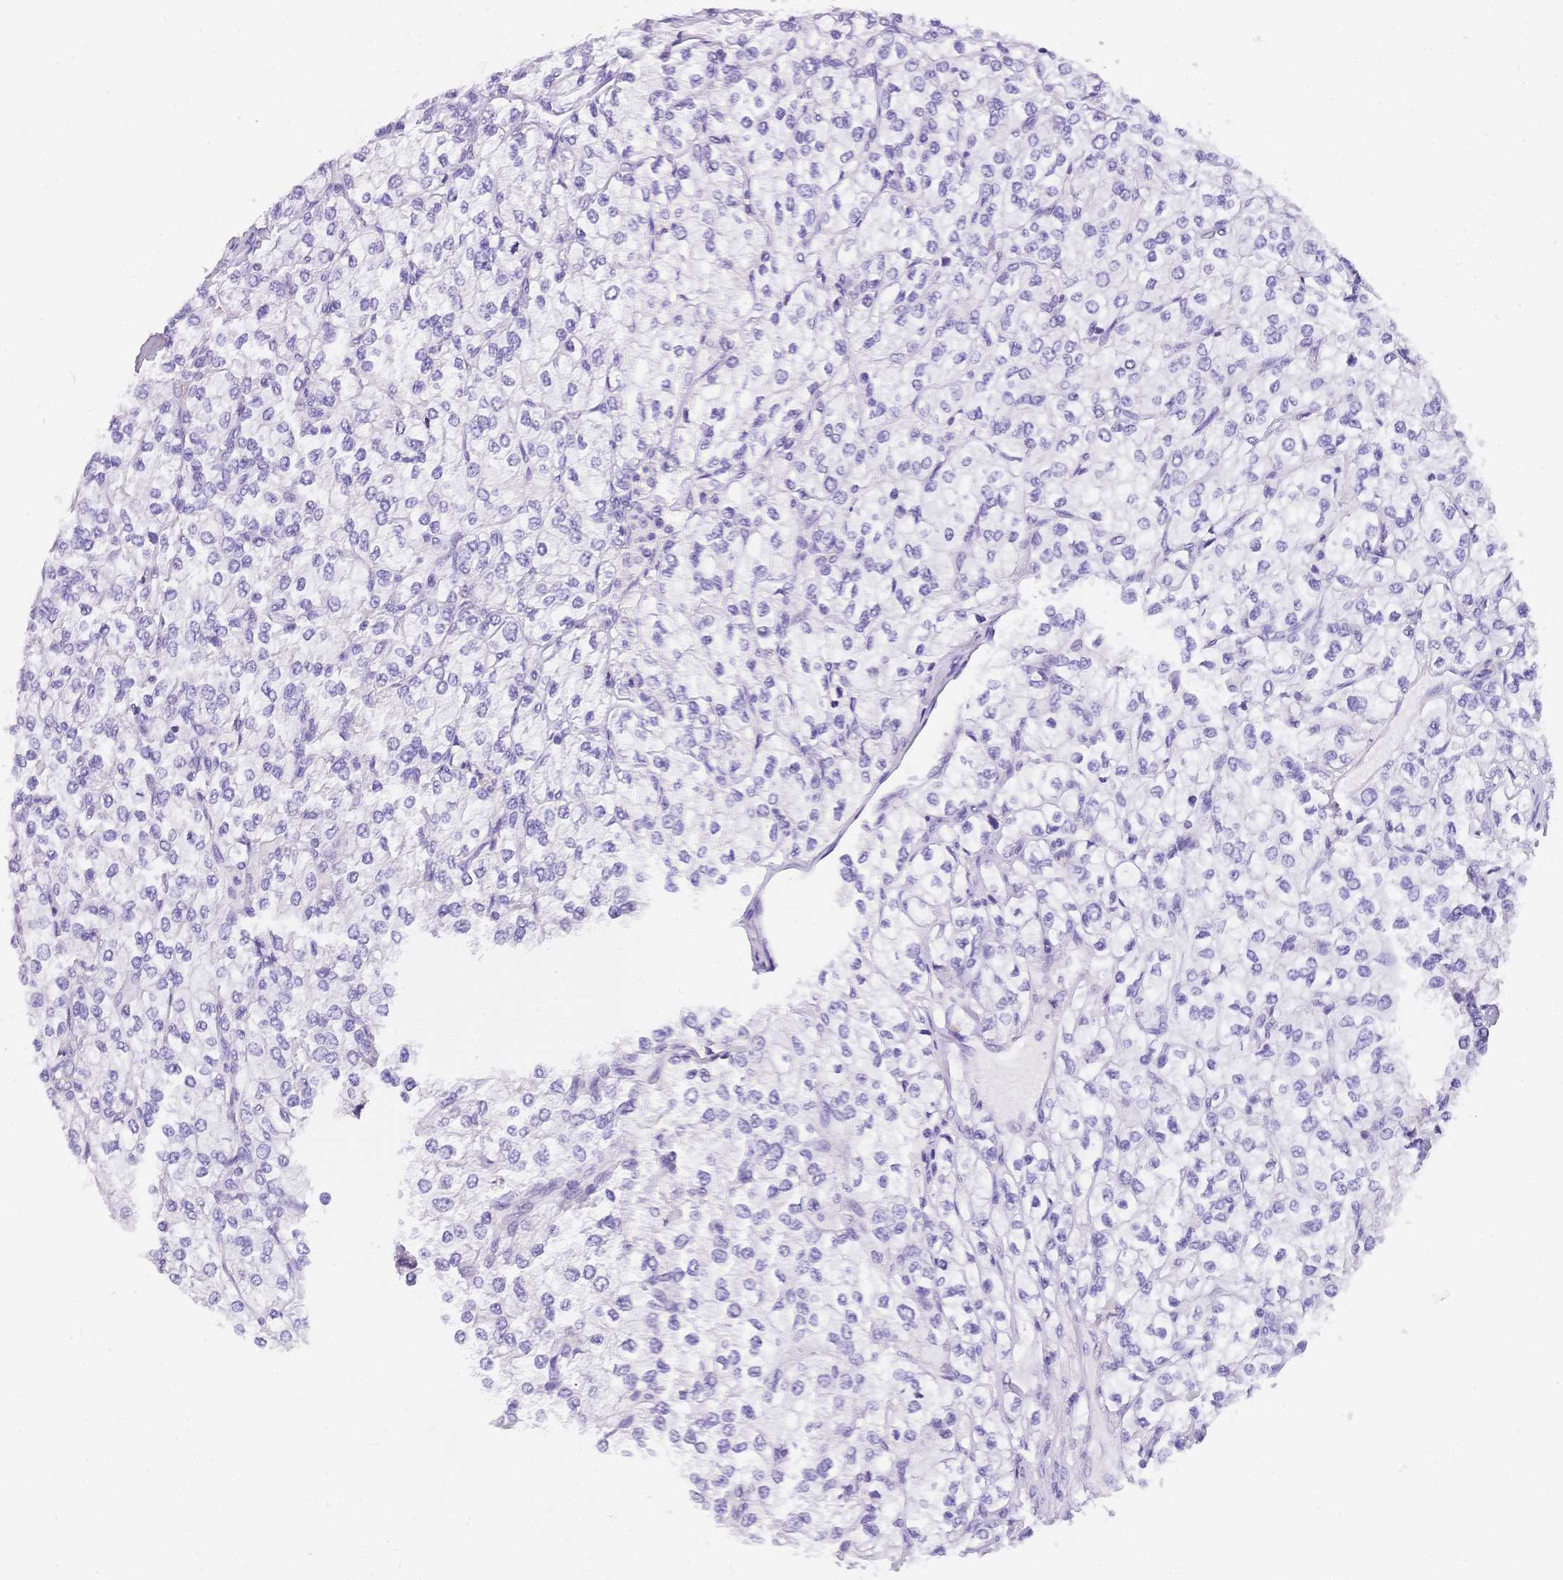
{"staining": {"intensity": "negative", "quantity": "none", "location": "none"}, "tissue": "renal cancer", "cell_type": "Tumor cells", "image_type": "cancer", "snomed": [{"axis": "morphology", "description": "Adenocarcinoma, NOS"}, {"axis": "topography", "description": "Kidney"}], "caption": "Tumor cells show no significant protein expression in renal cancer (adenocarcinoma).", "gene": "MUC21", "patient": {"sex": "male", "age": 80}}